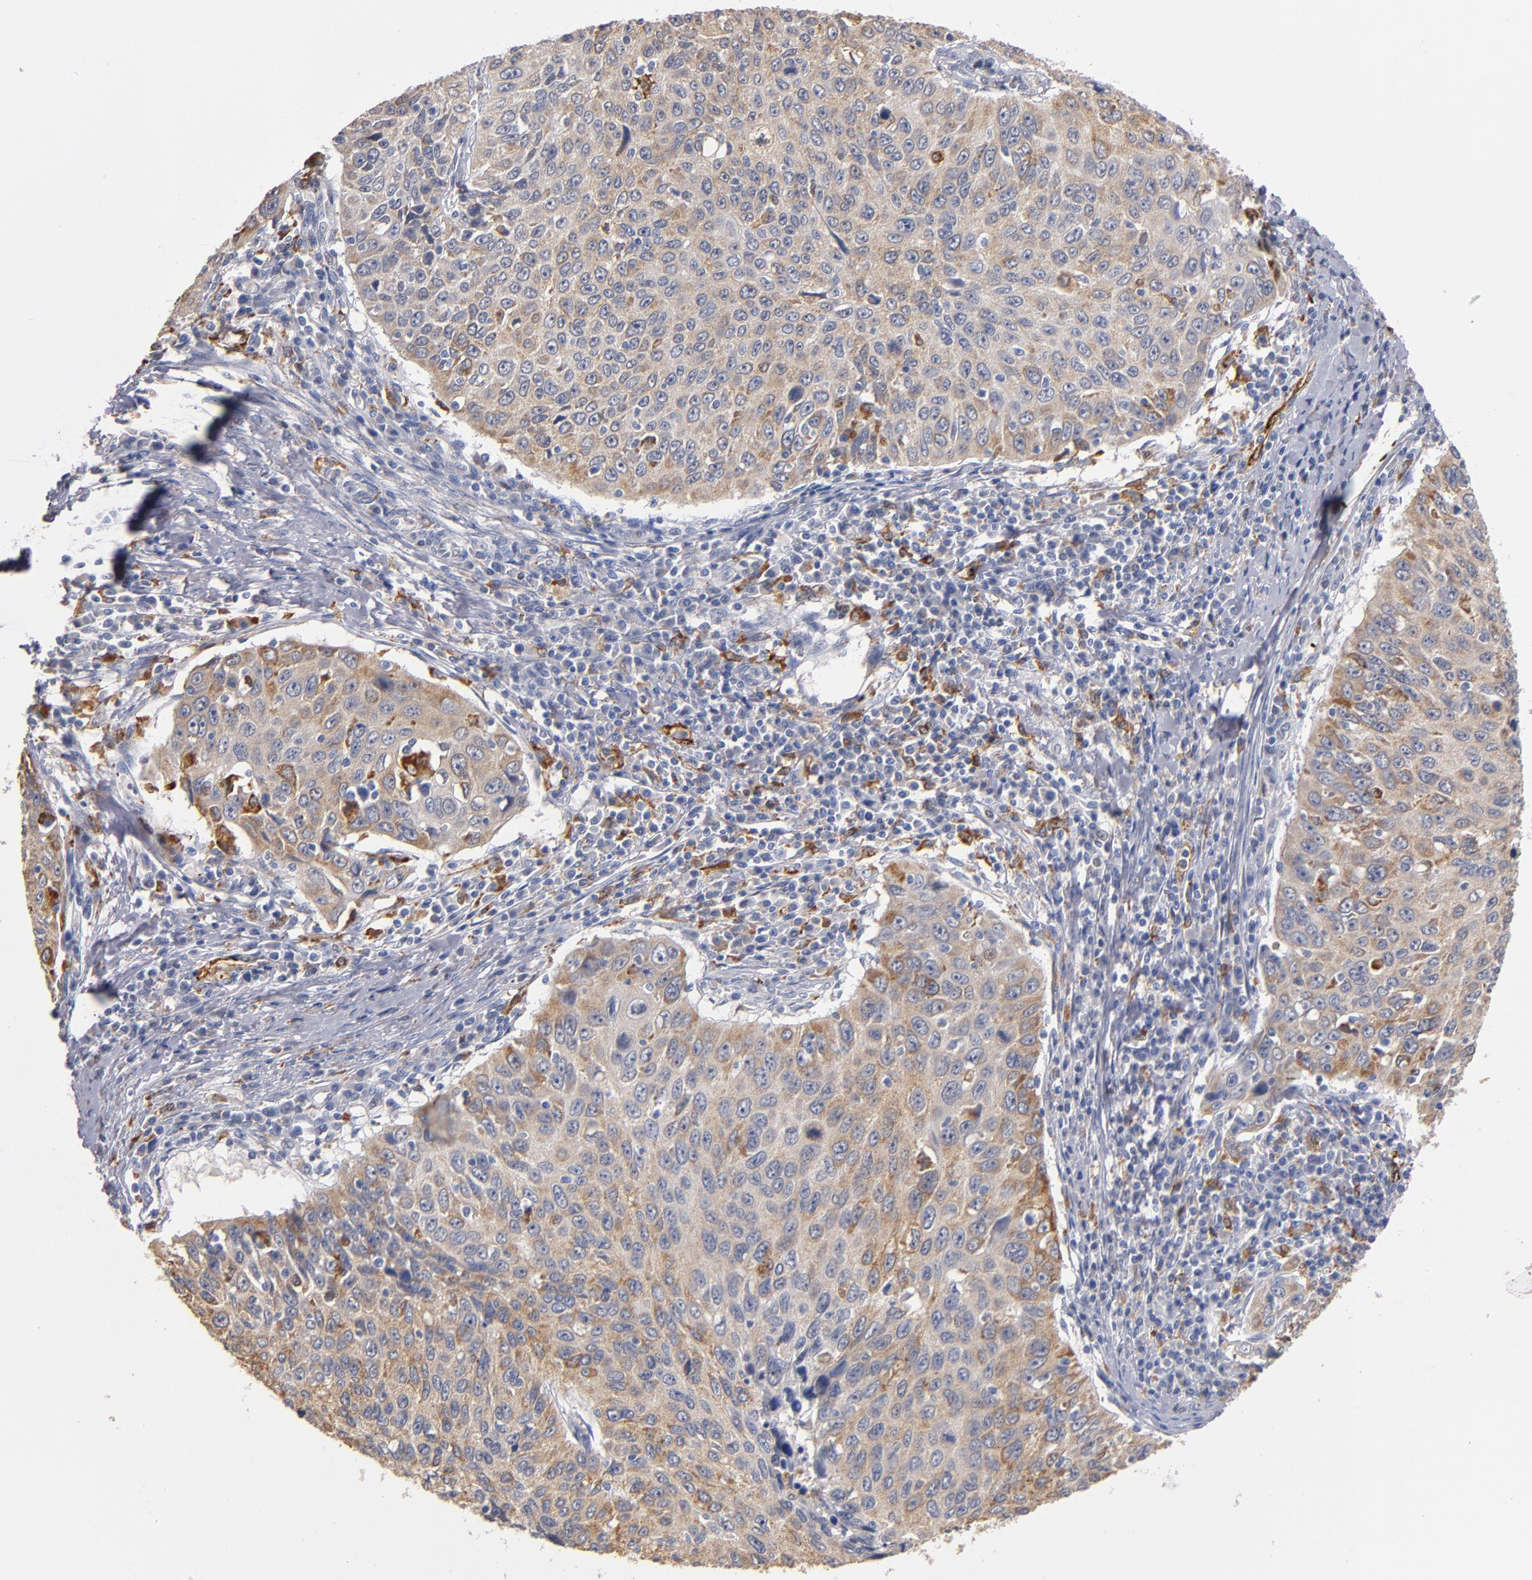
{"staining": {"intensity": "moderate", "quantity": "25%-75%", "location": "cytoplasmic/membranous"}, "tissue": "cervical cancer", "cell_type": "Tumor cells", "image_type": "cancer", "snomed": [{"axis": "morphology", "description": "Squamous cell carcinoma, NOS"}, {"axis": "topography", "description": "Cervix"}], "caption": "There is medium levels of moderate cytoplasmic/membranous expression in tumor cells of cervical cancer (squamous cell carcinoma), as demonstrated by immunohistochemical staining (brown color).", "gene": "SELP", "patient": {"sex": "female", "age": 53}}